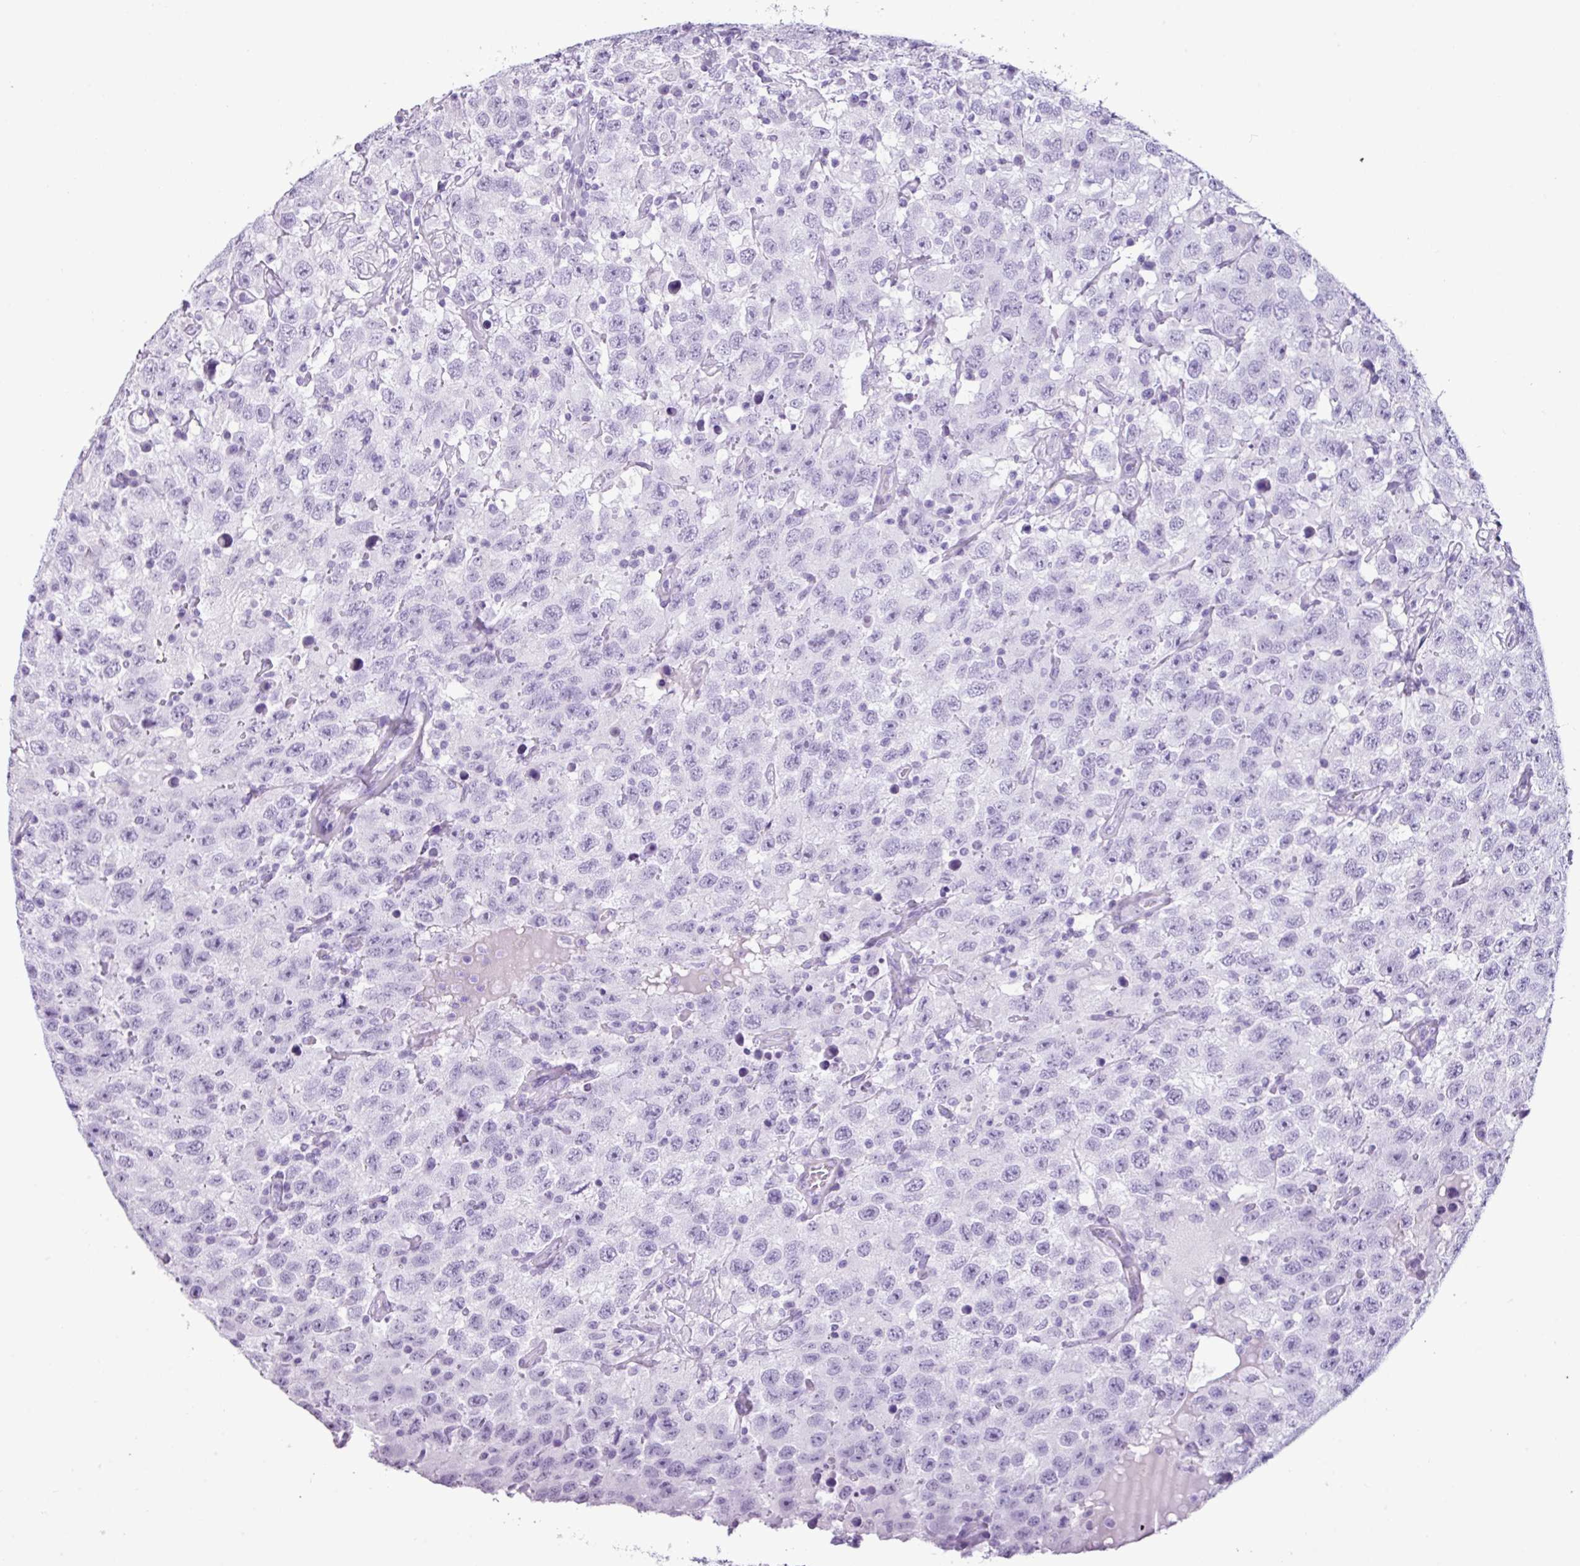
{"staining": {"intensity": "negative", "quantity": "none", "location": "none"}, "tissue": "testis cancer", "cell_type": "Tumor cells", "image_type": "cancer", "snomed": [{"axis": "morphology", "description": "Seminoma, NOS"}, {"axis": "topography", "description": "Testis"}], "caption": "Tumor cells show no significant protein expression in testis seminoma.", "gene": "SCT", "patient": {"sex": "male", "age": 41}}